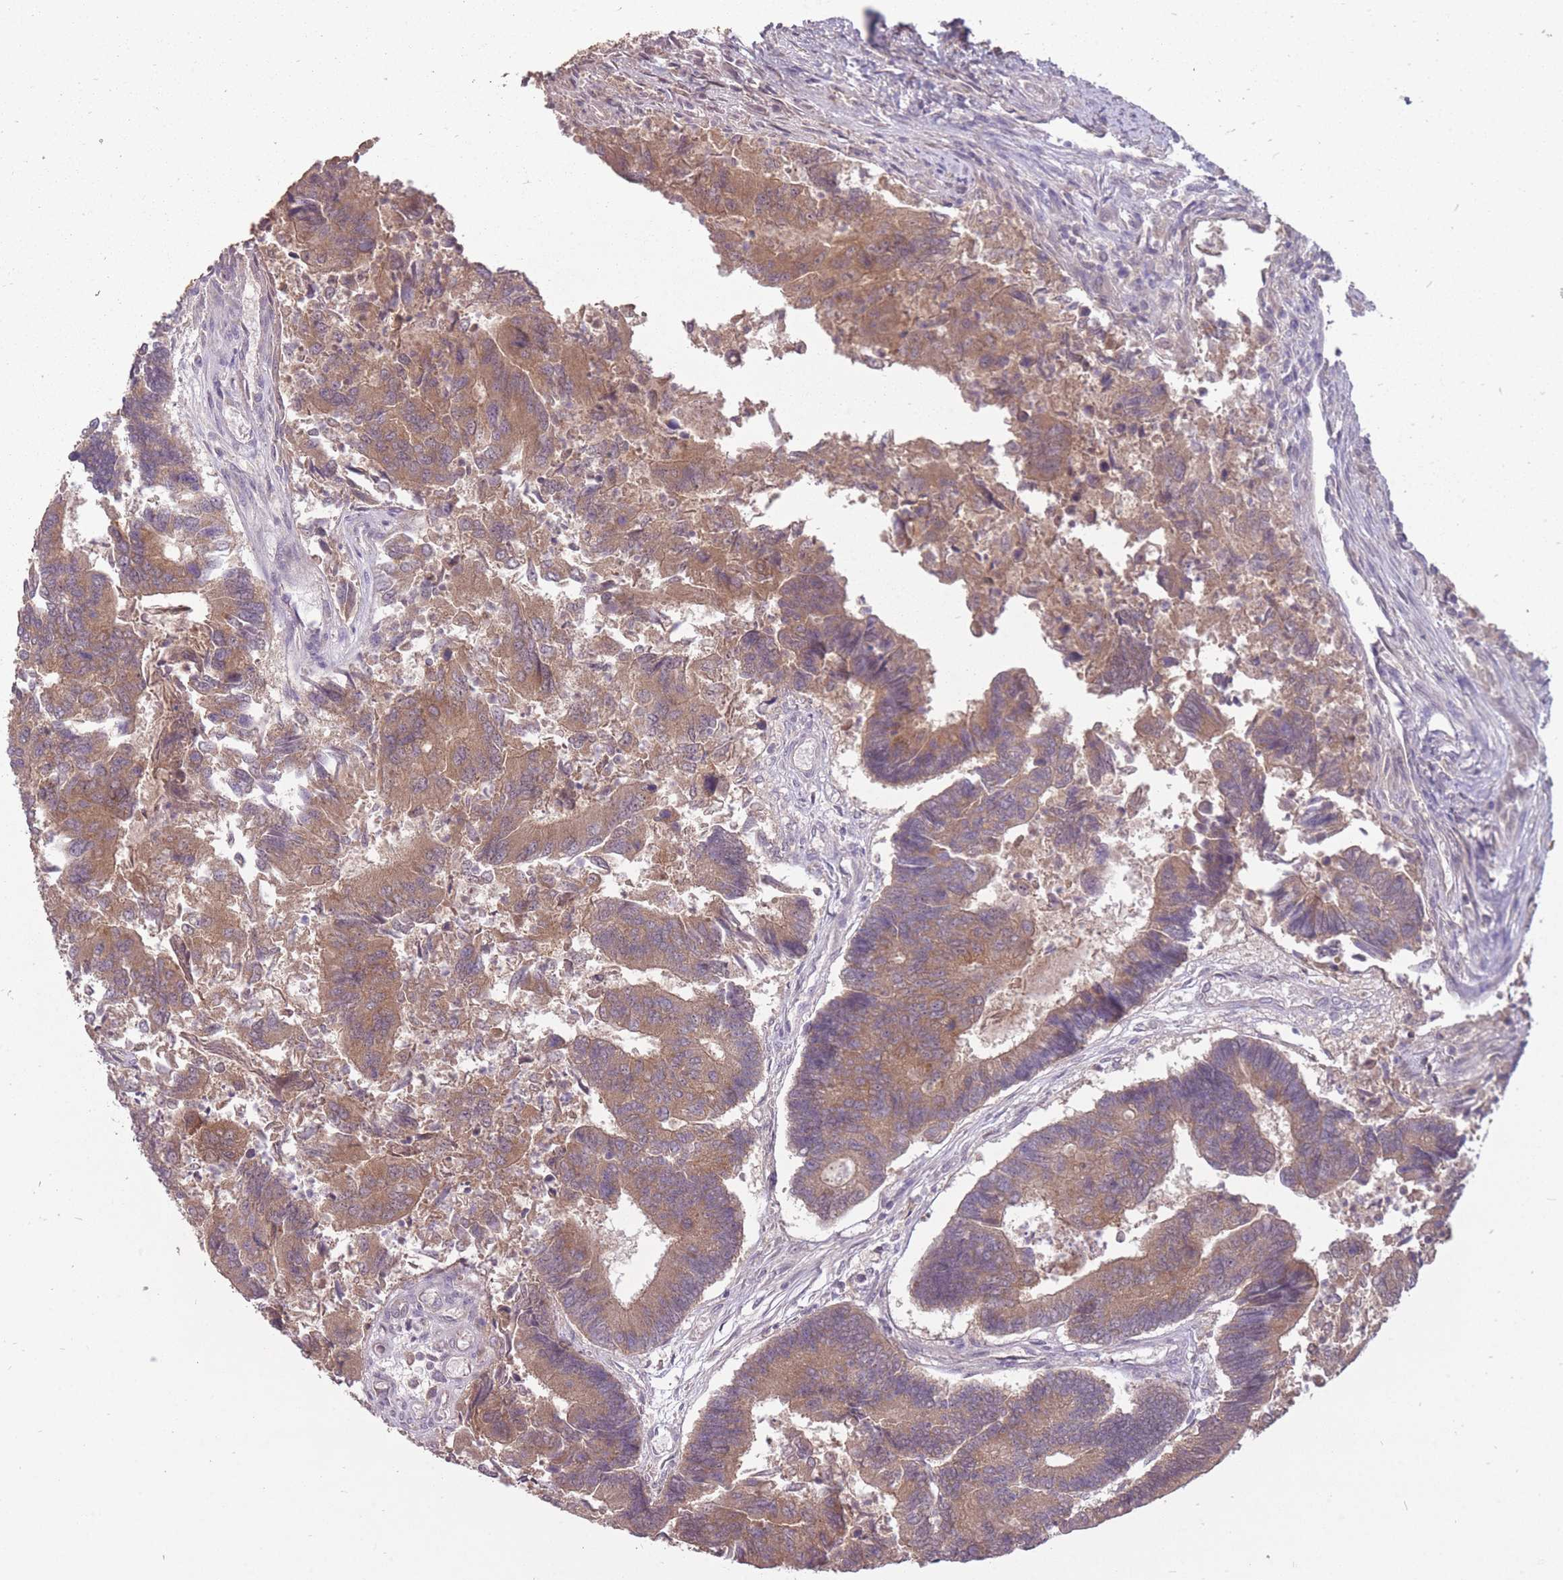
{"staining": {"intensity": "moderate", "quantity": ">75%", "location": "cytoplasmic/membranous"}, "tissue": "colorectal cancer", "cell_type": "Tumor cells", "image_type": "cancer", "snomed": [{"axis": "morphology", "description": "Adenocarcinoma, NOS"}, {"axis": "topography", "description": "Colon"}], "caption": "Moderate cytoplasmic/membranous staining for a protein is appreciated in about >75% of tumor cells of colorectal cancer using immunohistochemistry.", "gene": "LRATD2", "patient": {"sex": "female", "age": 67}}